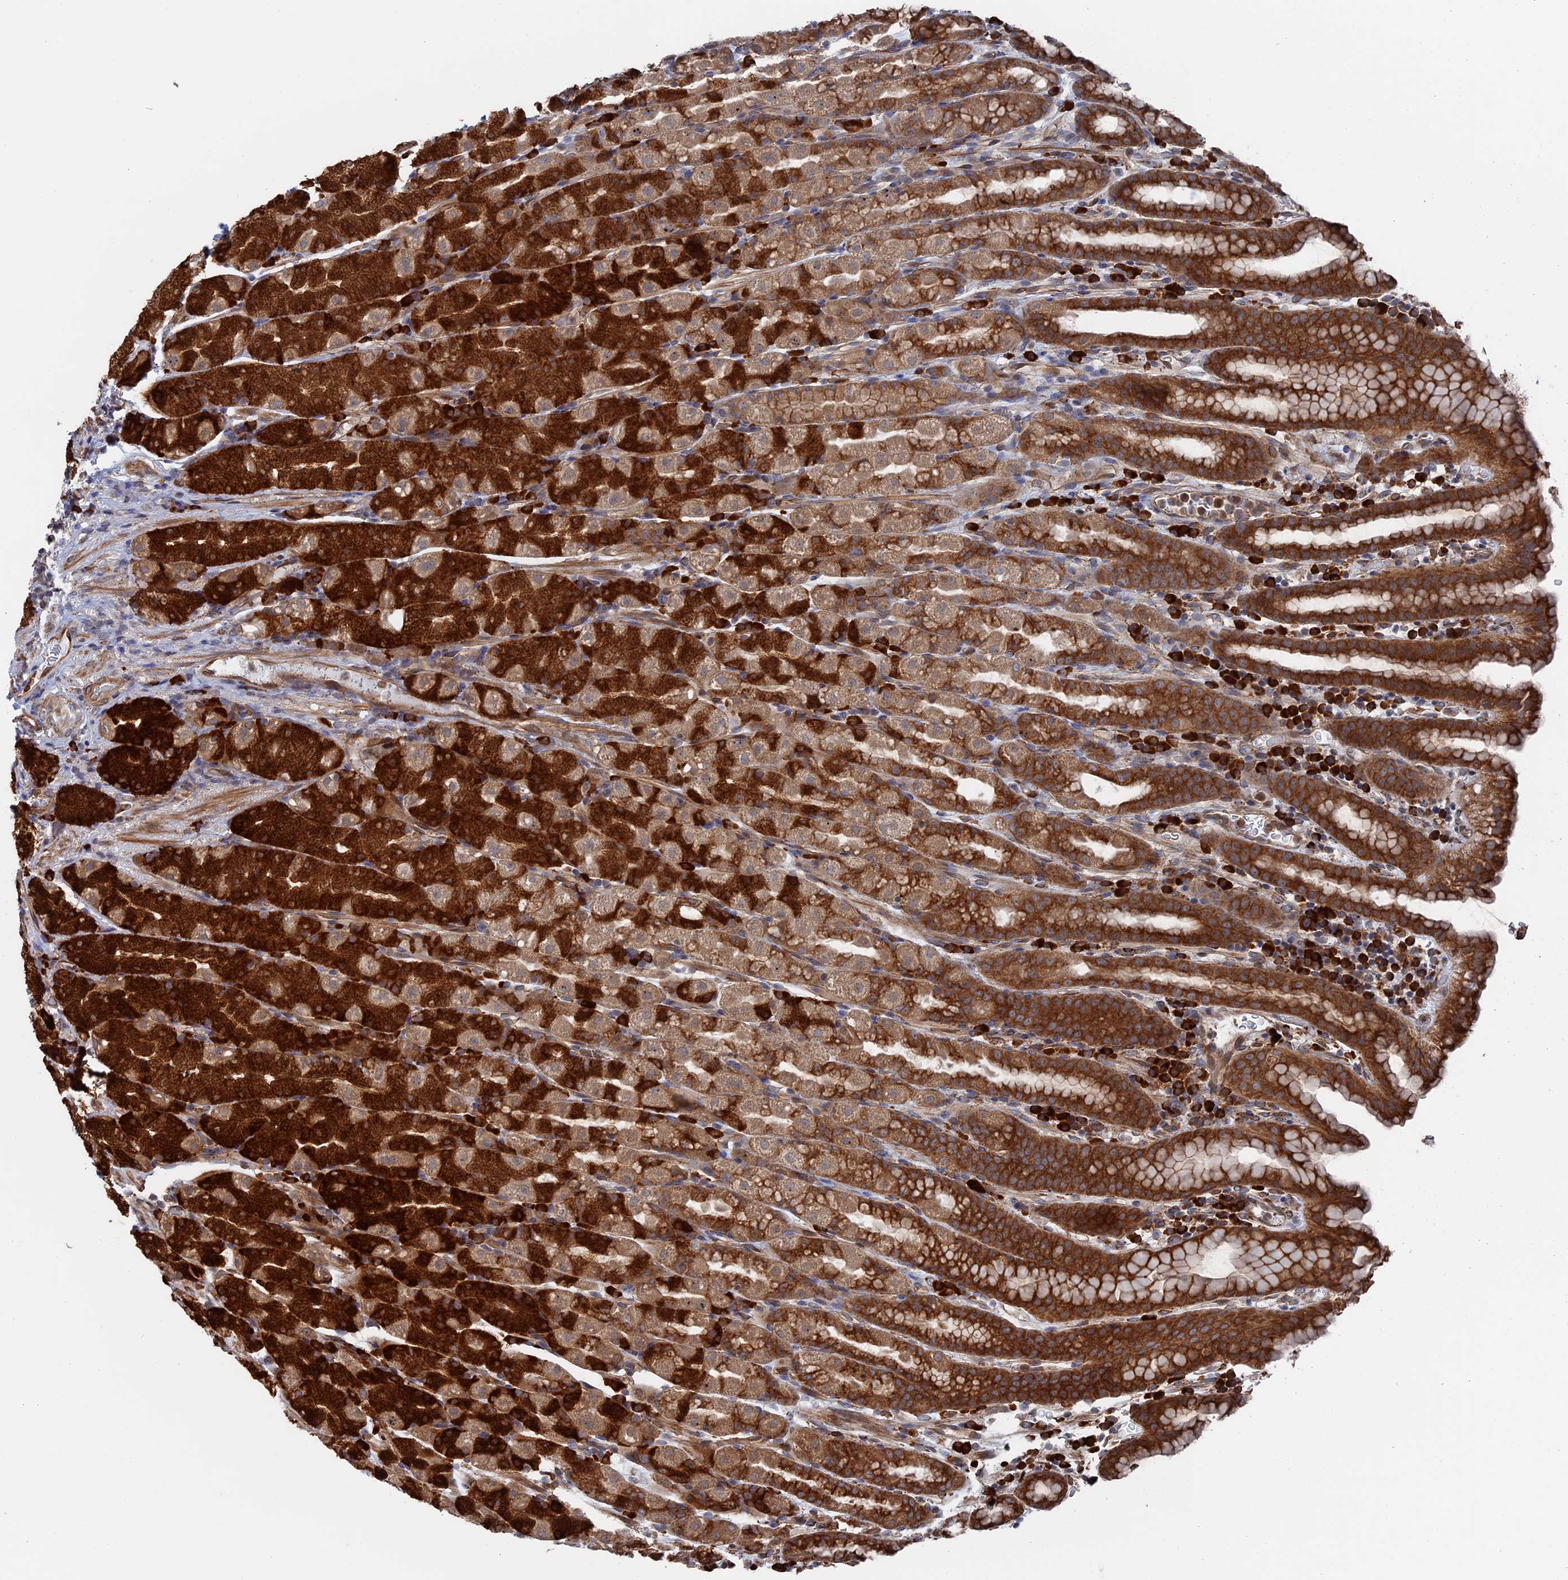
{"staining": {"intensity": "strong", "quantity": ">75%", "location": "cytoplasmic/membranous"}, "tissue": "stomach", "cell_type": "Glandular cells", "image_type": "normal", "snomed": [{"axis": "morphology", "description": "Normal tissue, NOS"}, {"axis": "topography", "description": "Stomach, upper"}, {"axis": "topography", "description": "Stomach, lower"}, {"axis": "topography", "description": "Small intestine"}], "caption": "Strong cytoplasmic/membranous expression is seen in approximately >75% of glandular cells in benign stomach.", "gene": "BPIFB6", "patient": {"sex": "male", "age": 68}}